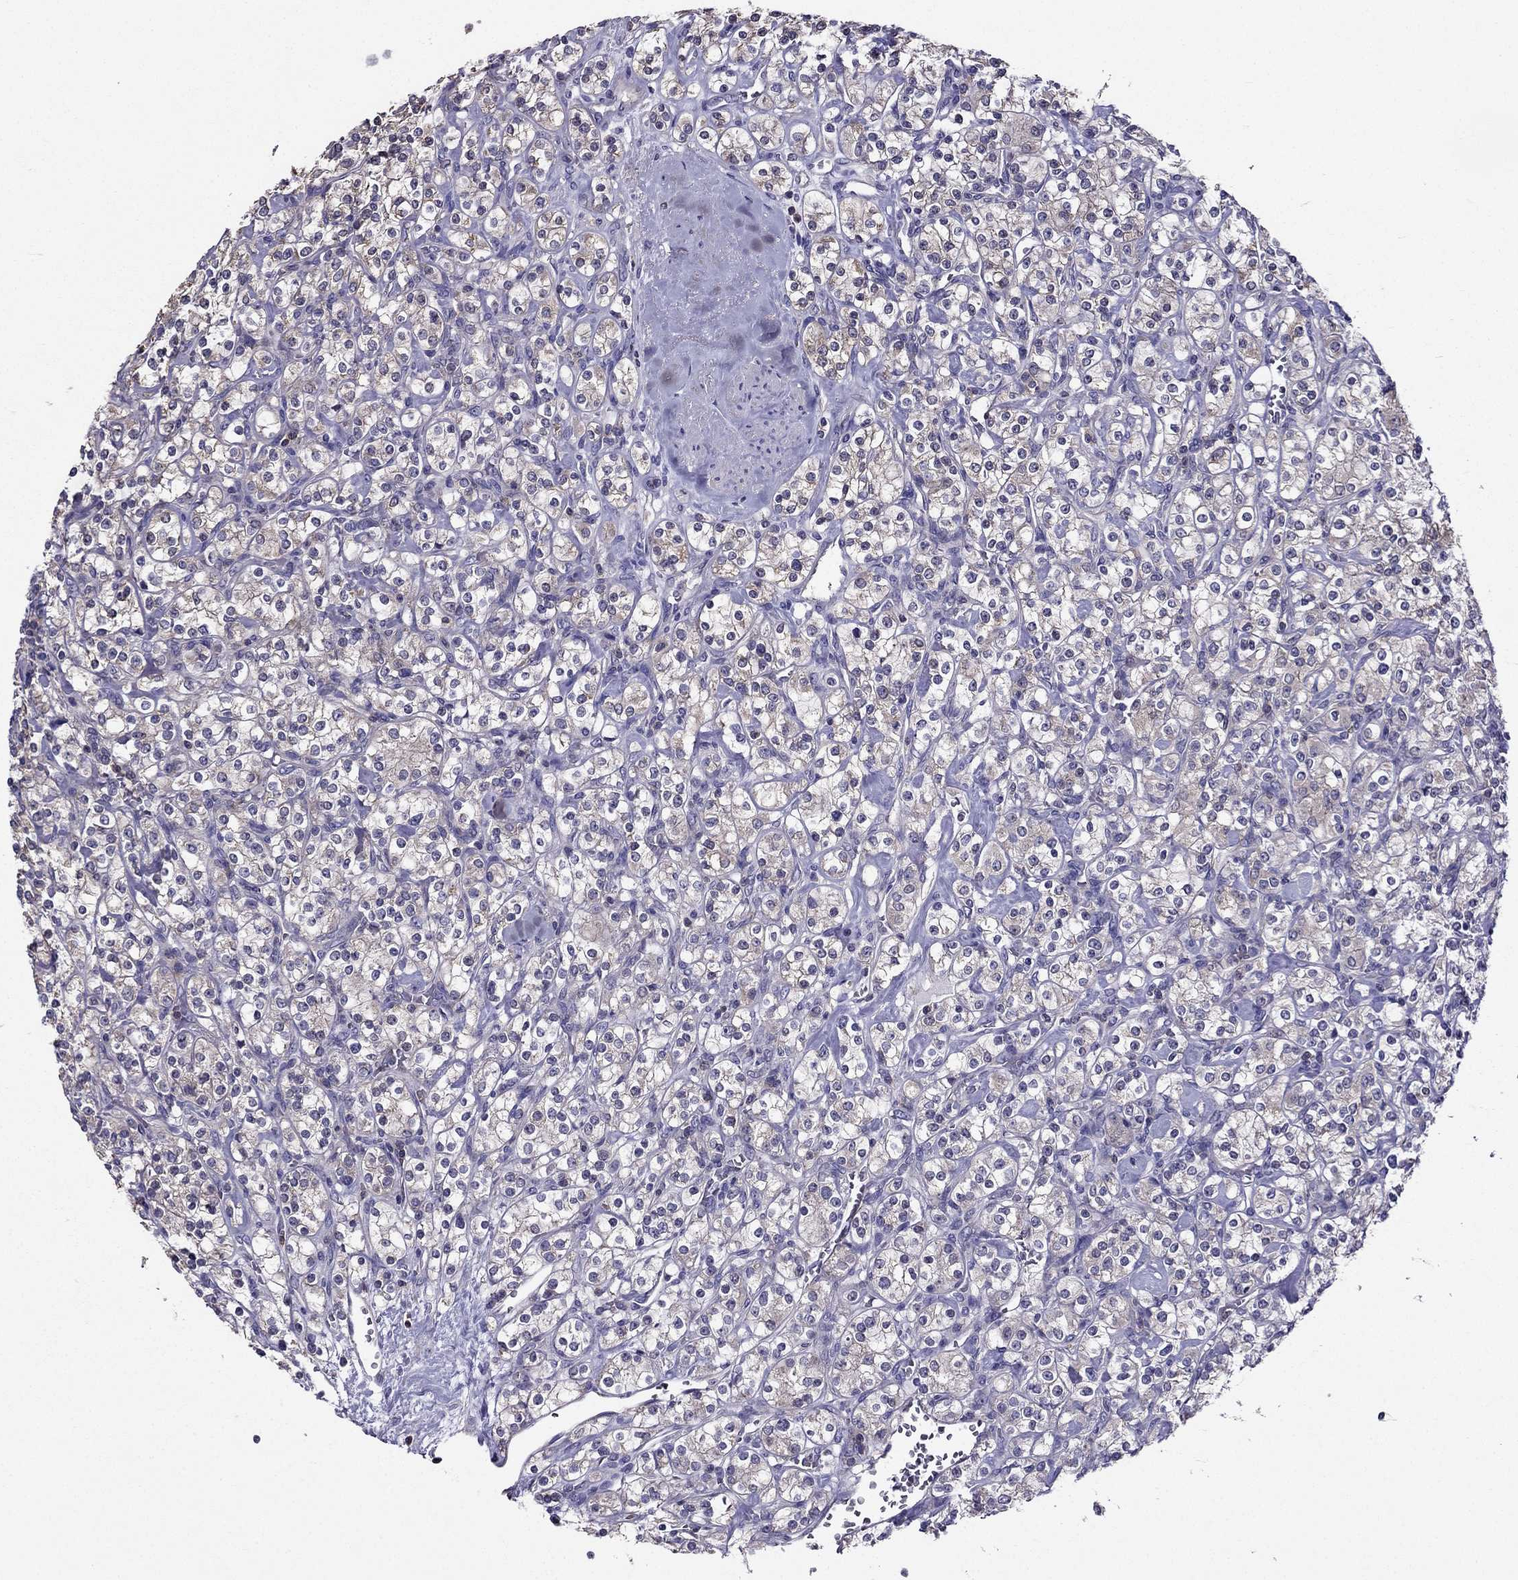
{"staining": {"intensity": "weak", "quantity": "<25%", "location": "cytoplasmic/membranous"}, "tissue": "renal cancer", "cell_type": "Tumor cells", "image_type": "cancer", "snomed": [{"axis": "morphology", "description": "Adenocarcinoma, NOS"}, {"axis": "topography", "description": "Kidney"}], "caption": "Tumor cells show no significant protein expression in renal adenocarcinoma. (DAB immunohistochemistry (IHC) visualized using brightfield microscopy, high magnification).", "gene": "AAK1", "patient": {"sex": "male", "age": 77}}